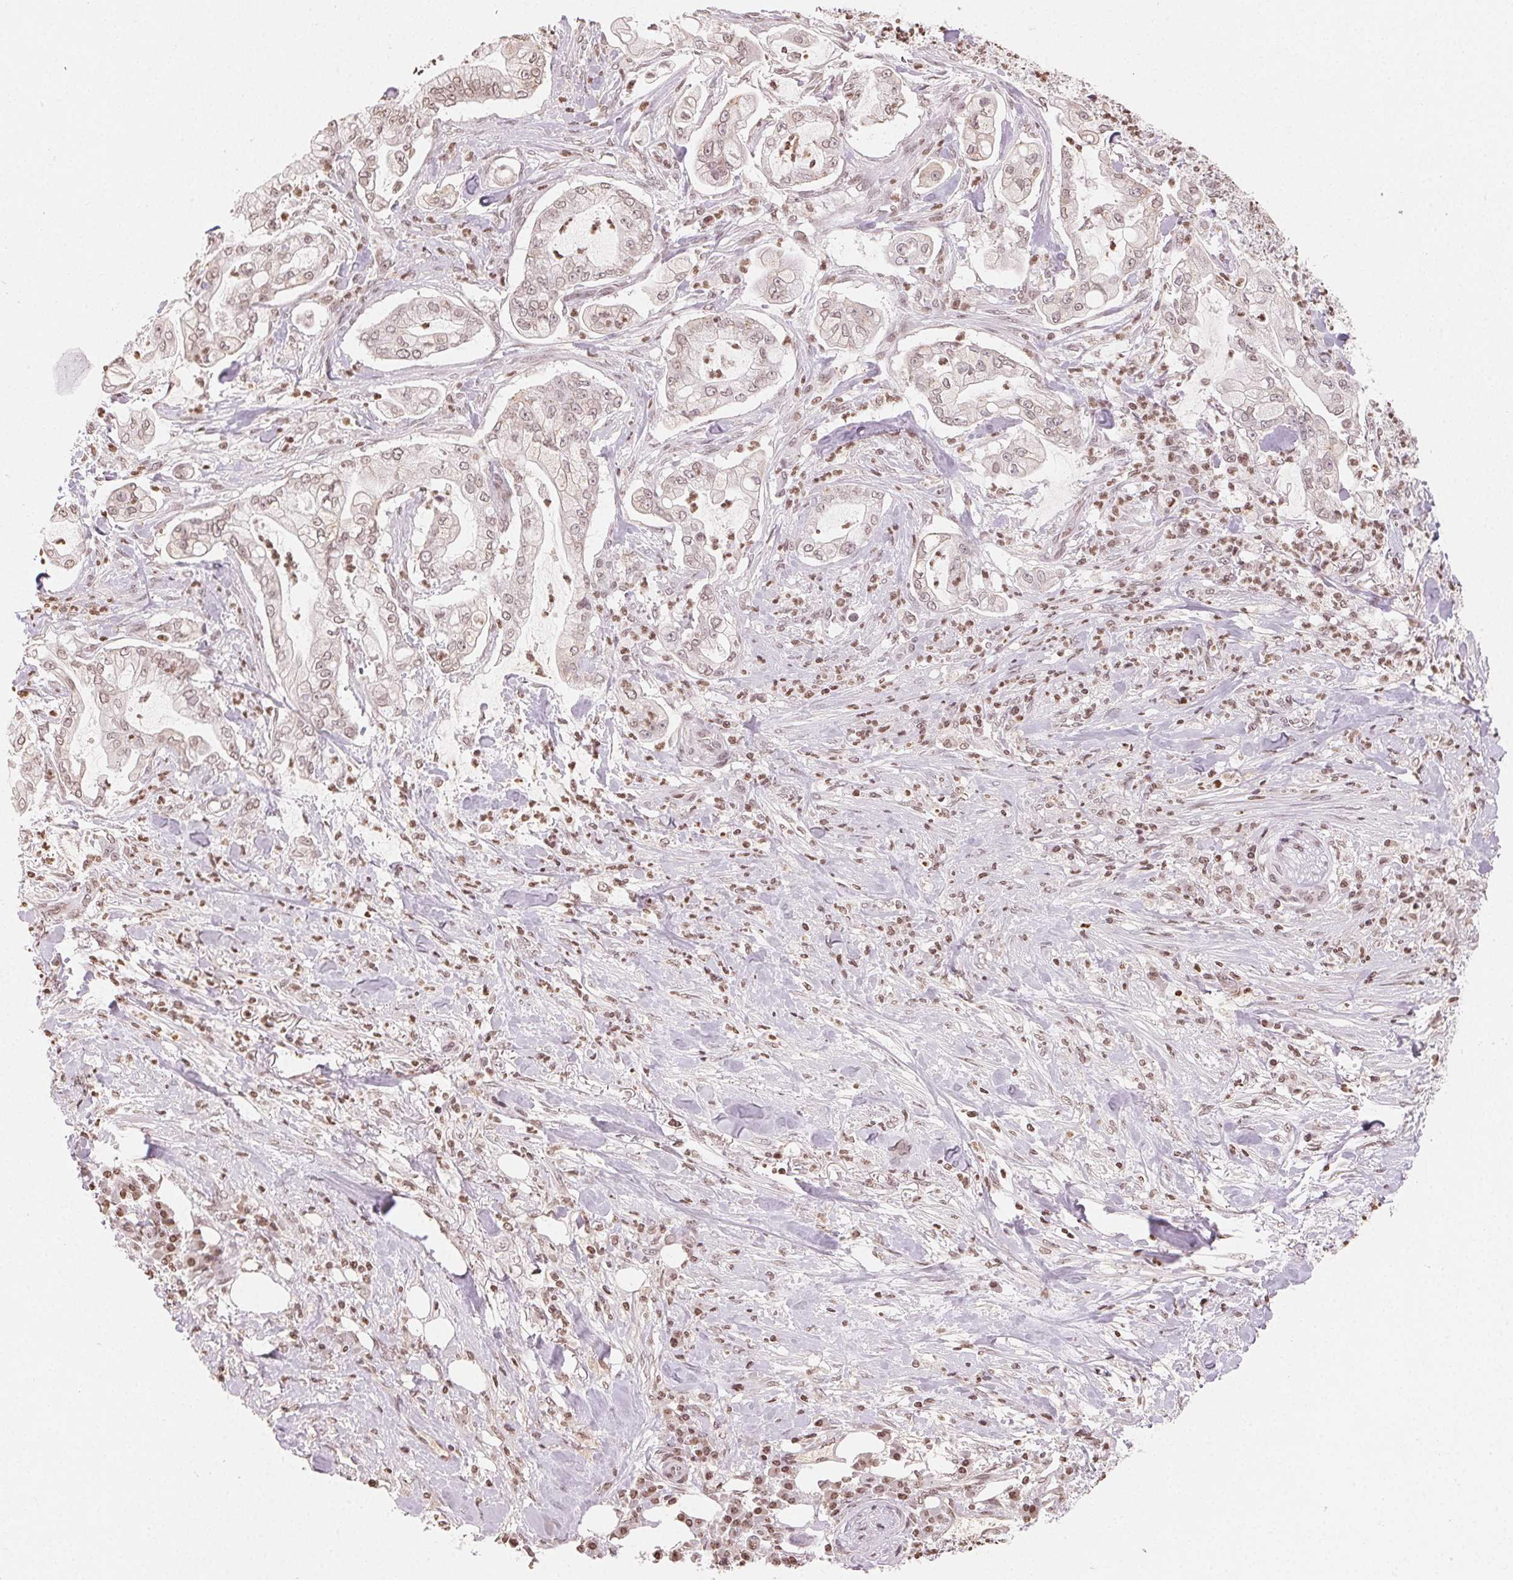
{"staining": {"intensity": "weak", "quantity": "<25%", "location": "nuclear"}, "tissue": "pancreatic cancer", "cell_type": "Tumor cells", "image_type": "cancer", "snomed": [{"axis": "morphology", "description": "Adenocarcinoma, NOS"}, {"axis": "topography", "description": "Pancreas"}], "caption": "A high-resolution histopathology image shows immunohistochemistry staining of adenocarcinoma (pancreatic), which shows no significant staining in tumor cells.", "gene": "TBP", "patient": {"sex": "female", "age": 69}}